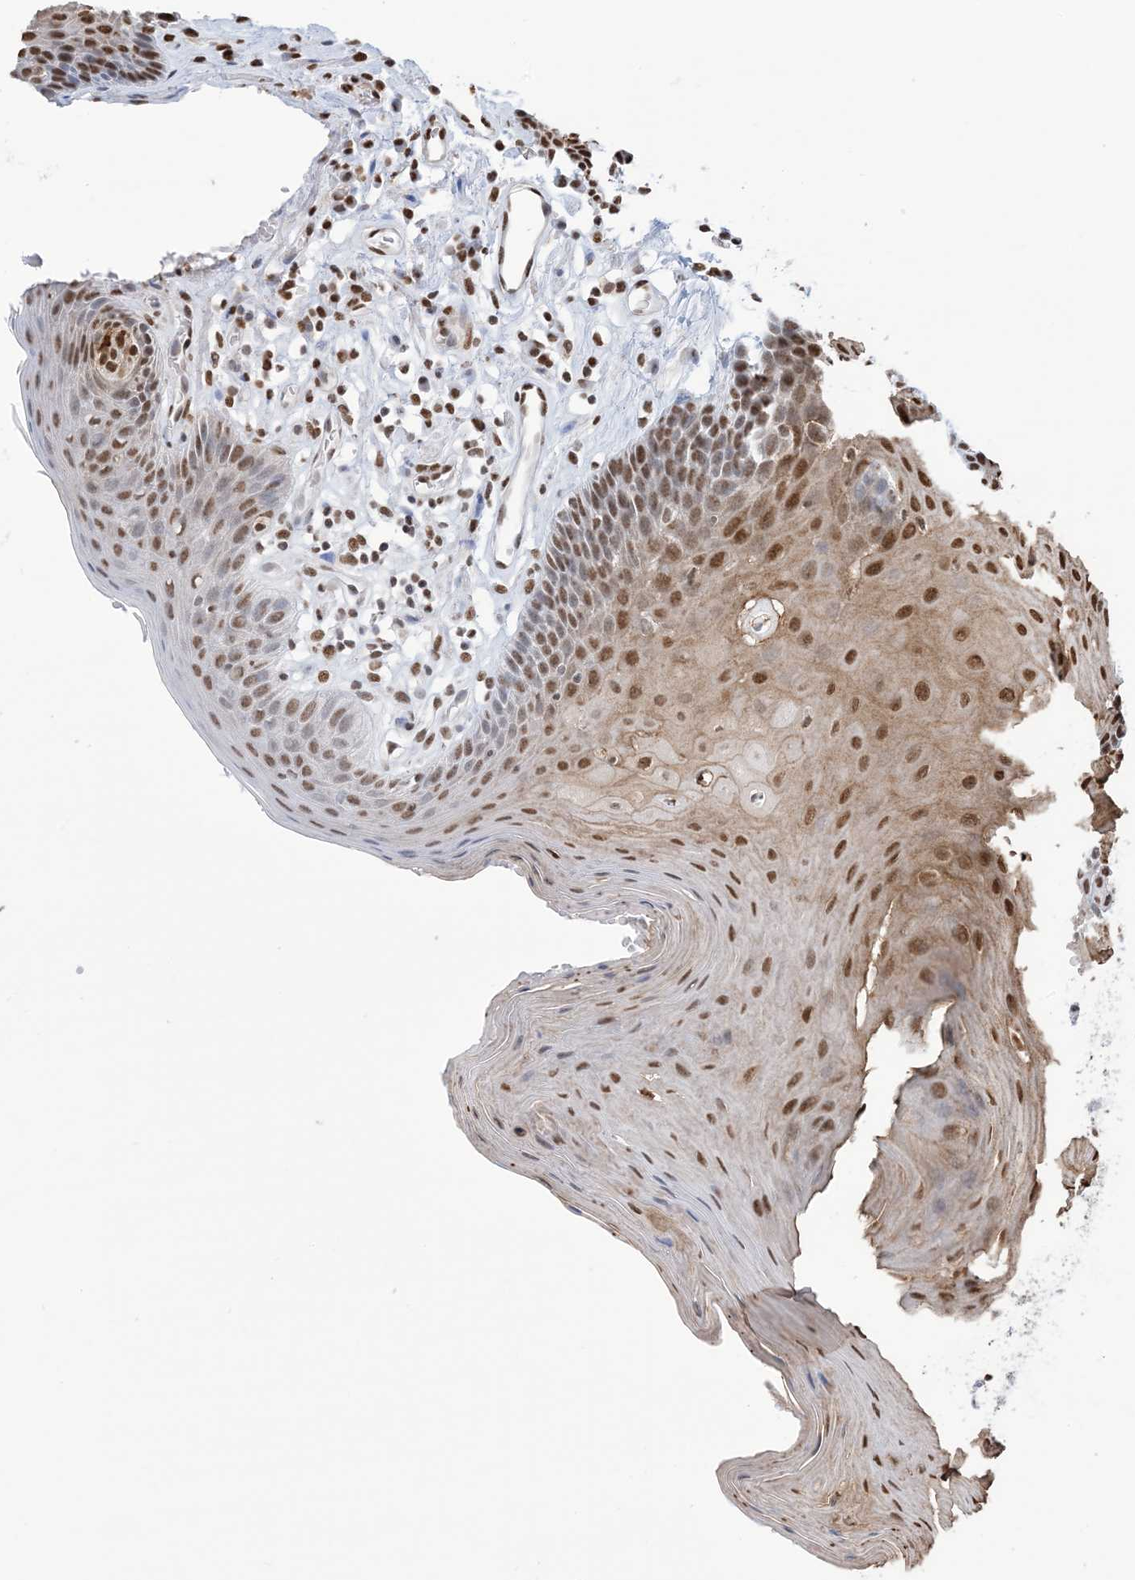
{"staining": {"intensity": "strong", "quantity": ">75%", "location": "cytoplasmic/membranous,nuclear"}, "tissue": "oral mucosa", "cell_type": "Squamous epithelial cells", "image_type": "normal", "snomed": [{"axis": "morphology", "description": "Normal tissue, NOS"}, {"axis": "morphology", "description": "Squamous cell carcinoma, NOS"}, {"axis": "topography", "description": "Skeletal muscle"}, {"axis": "topography", "description": "Oral tissue"}, {"axis": "topography", "description": "Salivary gland"}, {"axis": "topography", "description": "Head-Neck"}], "caption": "The image reveals staining of unremarkable oral mucosa, revealing strong cytoplasmic/membranous,nuclear protein positivity (brown color) within squamous epithelial cells. (IHC, brightfield microscopy, high magnification).", "gene": "ZNF792", "patient": {"sex": "male", "age": 54}}